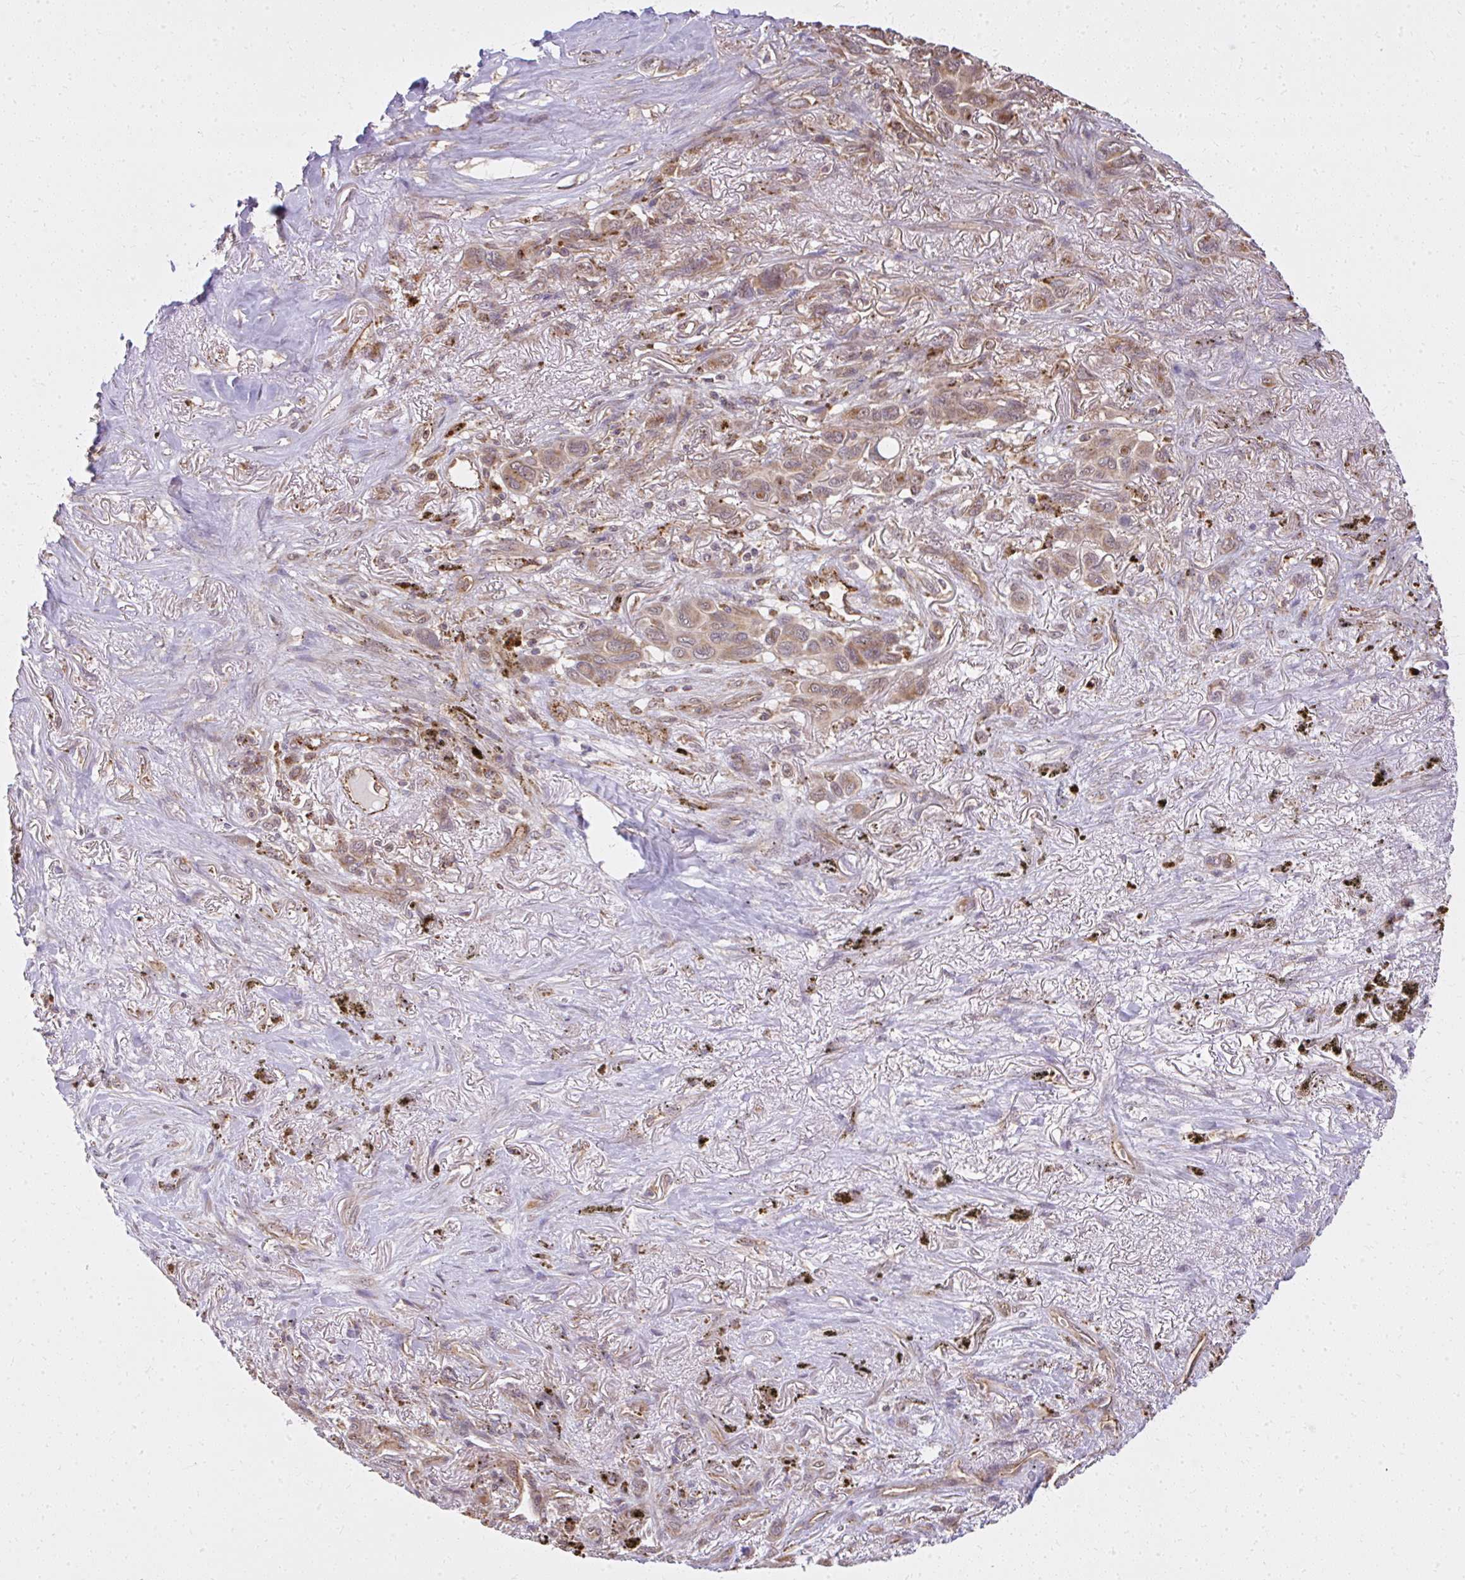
{"staining": {"intensity": "weak", "quantity": ">75%", "location": "cytoplasmic/membranous"}, "tissue": "melanoma", "cell_type": "Tumor cells", "image_type": "cancer", "snomed": [{"axis": "morphology", "description": "Malignant melanoma, Metastatic site"}, {"axis": "topography", "description": "Lung"}], "caption": "A low amount of weak cytoplasmic/membranous staining is appreciated in approximately >75% of tumor cells in melanoma tissue. The protein of interest is shown in brown color, while the nuclei are stained blue.", "gene": "GNS", "patient": {"sex": "male", "age": 48}}